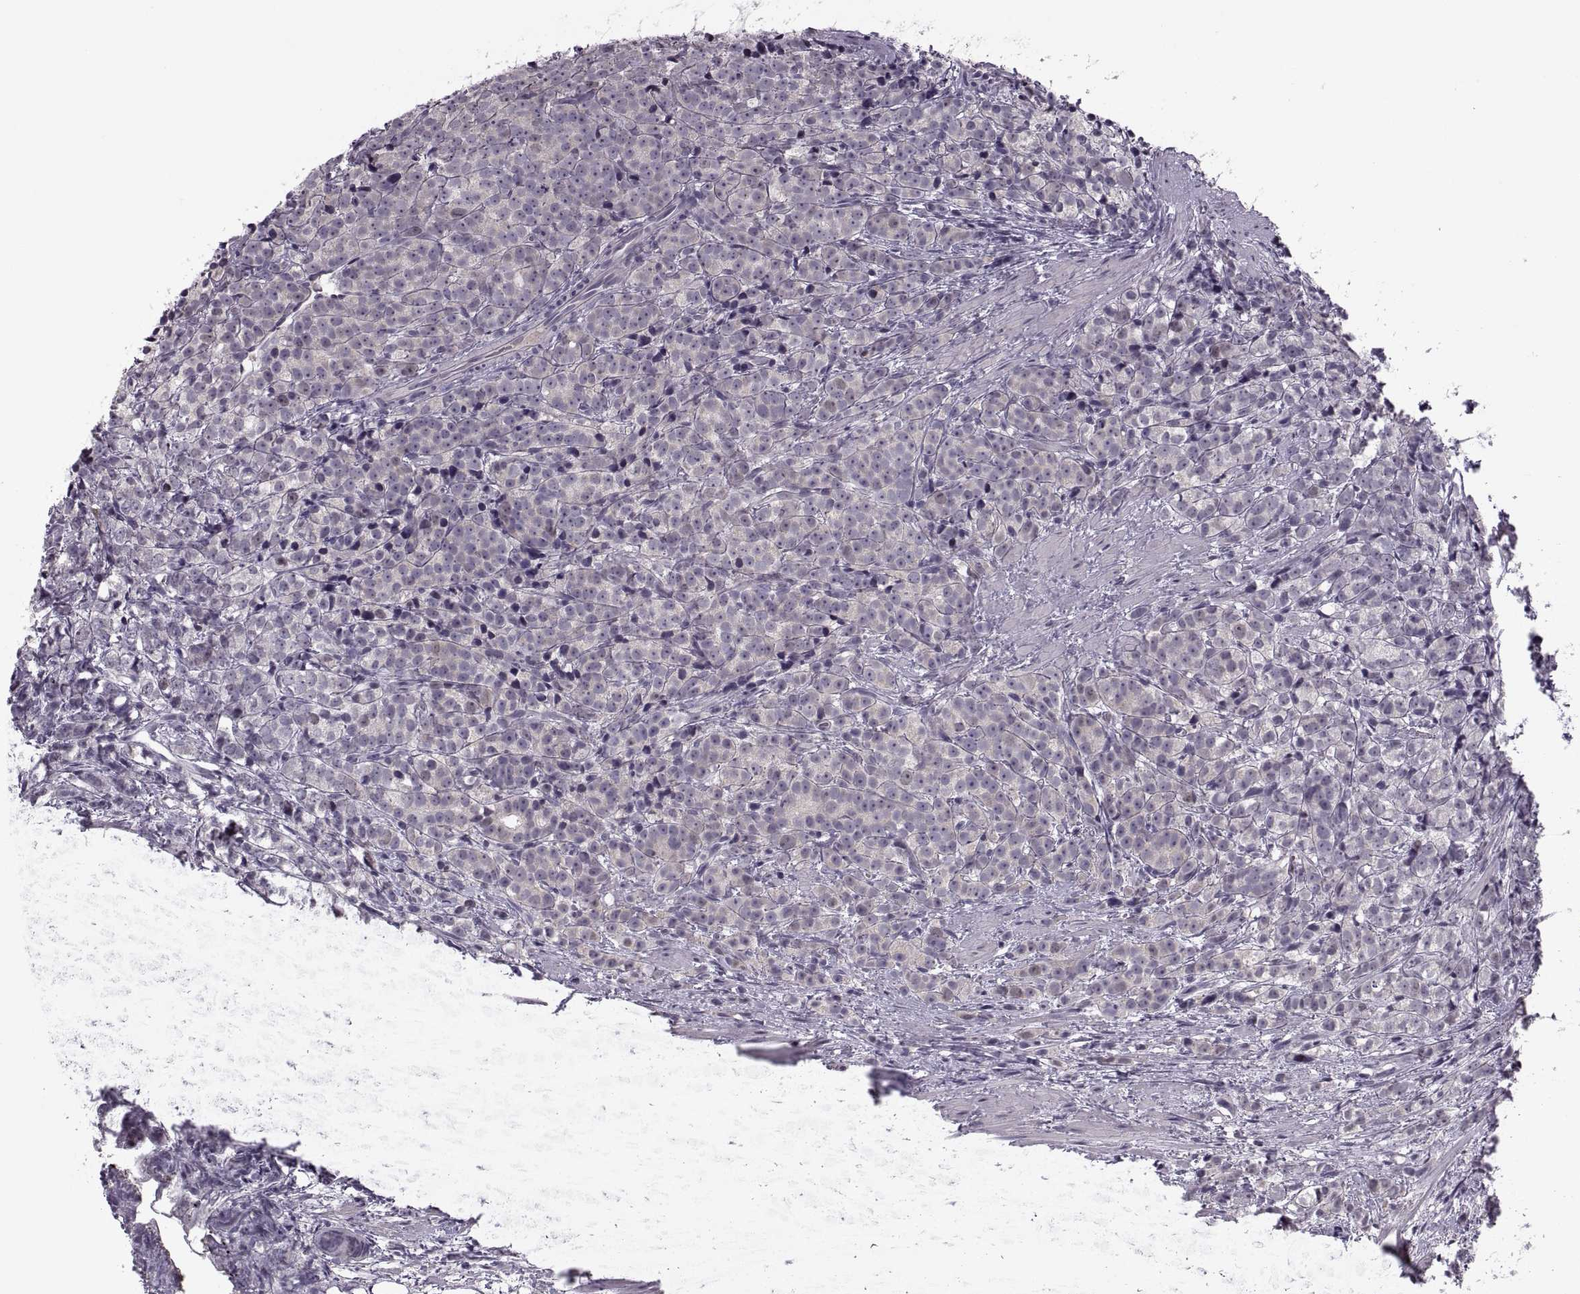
{"staining": {"intensity": "negative", "quantity": "none", "location": "none"}, "tissue": "prostate cancer", "cell_type": "Tumor cells", "image_type": "cancer", "snomed": [{"axis": "morphology", "description": "Adenocarcinoma, High grade"}, {"axis": "topography", "description": "Prostate"}], "caption": "DAB (3,3'-diaminobenzidine) immunohistochemical staining of adenocarcinoma (high-grade) (prostate) reveals no significant expression in tumor cells.", "gene": "CACNA1F", "patient": {"sex": "male", "age": 53}}